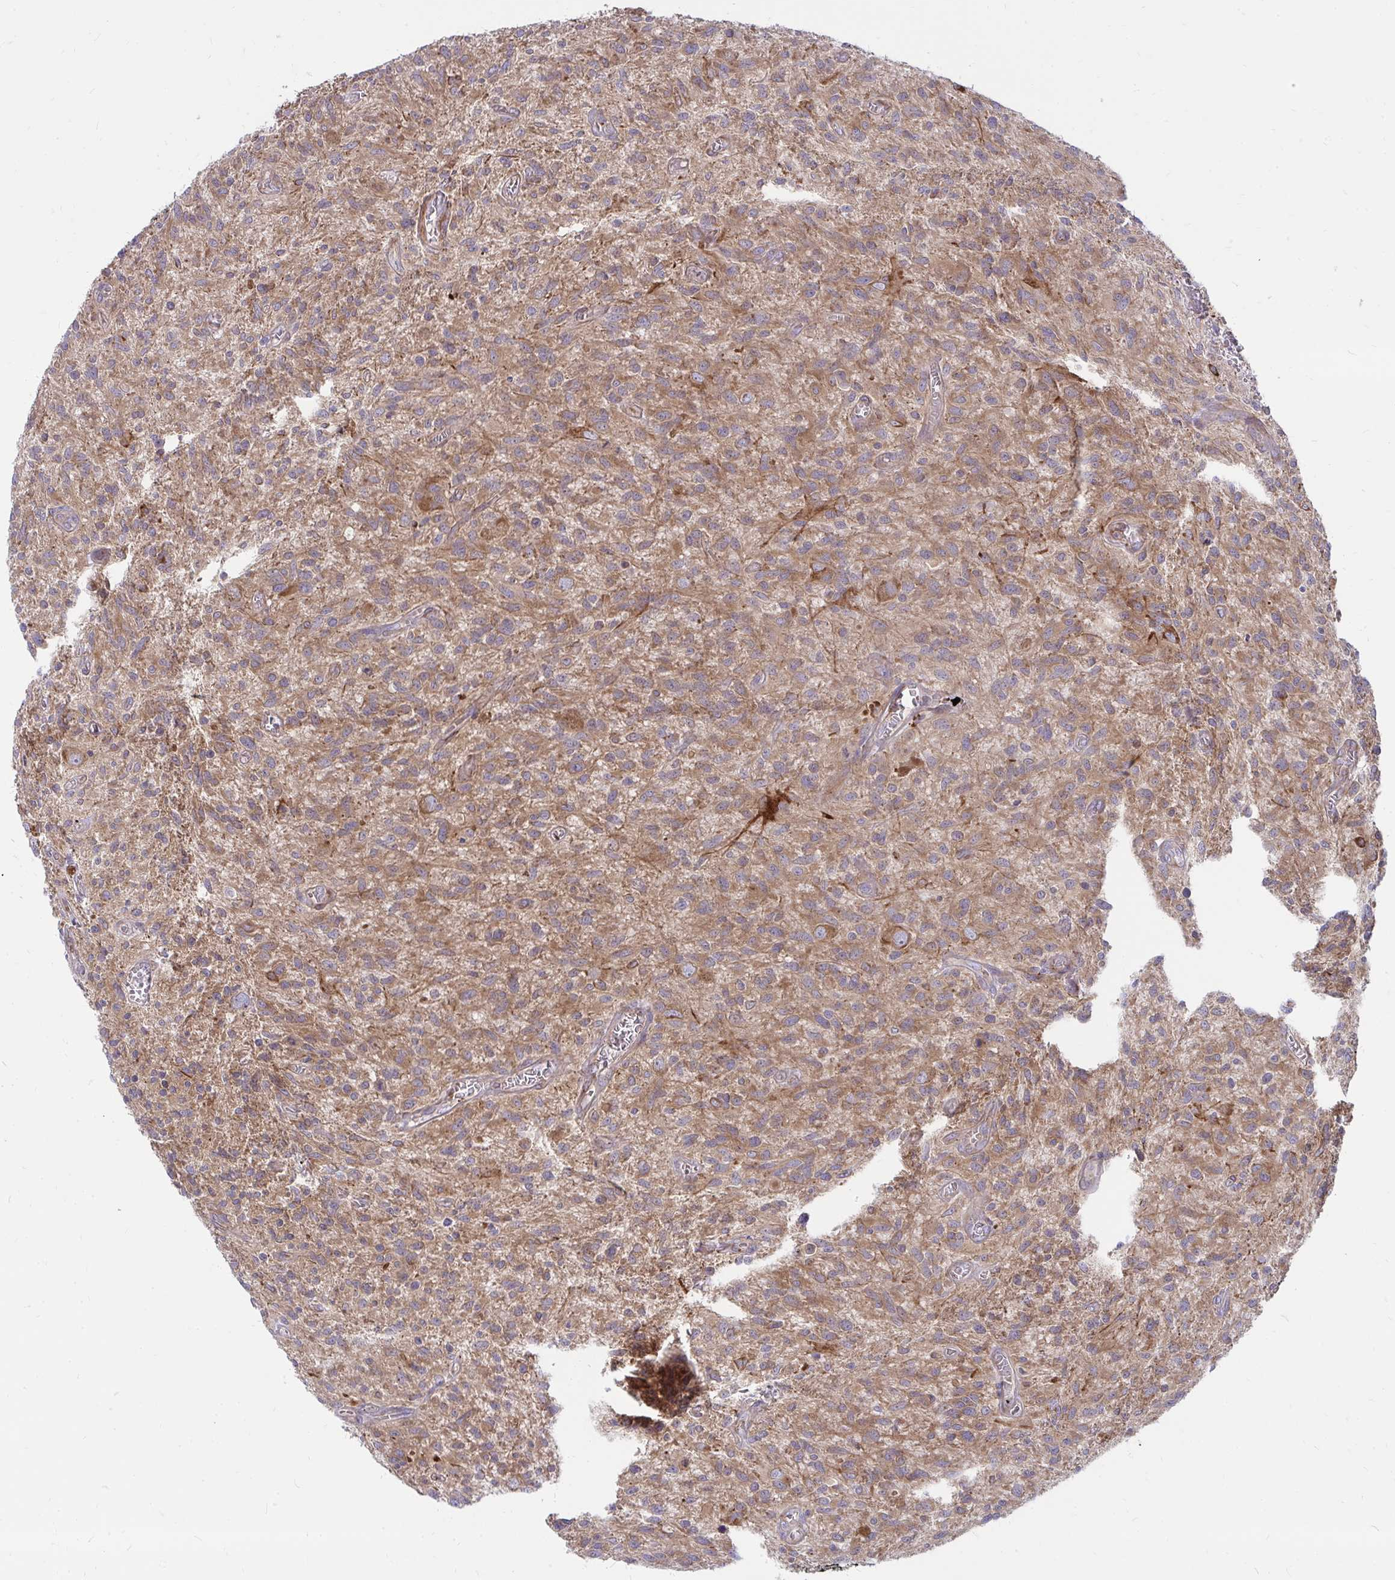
{"staining": {"intensity": "moderate", "quantity": ">75%", "location": "cytoplasmic/membranous"}, "tissue": "glioma", "cell_type": "Tumor cells", "image_type": "cancer", "snomed": [{"axis": "morphology", "description": "Glioma, malignant, High grade"}, {"axis": "topography", "description": "Brain"}], "caption": "A photomicrograph of human malignant glioma (high-grade) stained for a protein demonstrates moderate cytoplasmic/membranous brown staining in tumor cells.", "gene": "ASAP1", "patient": {"sex": "male", "age": 75}}